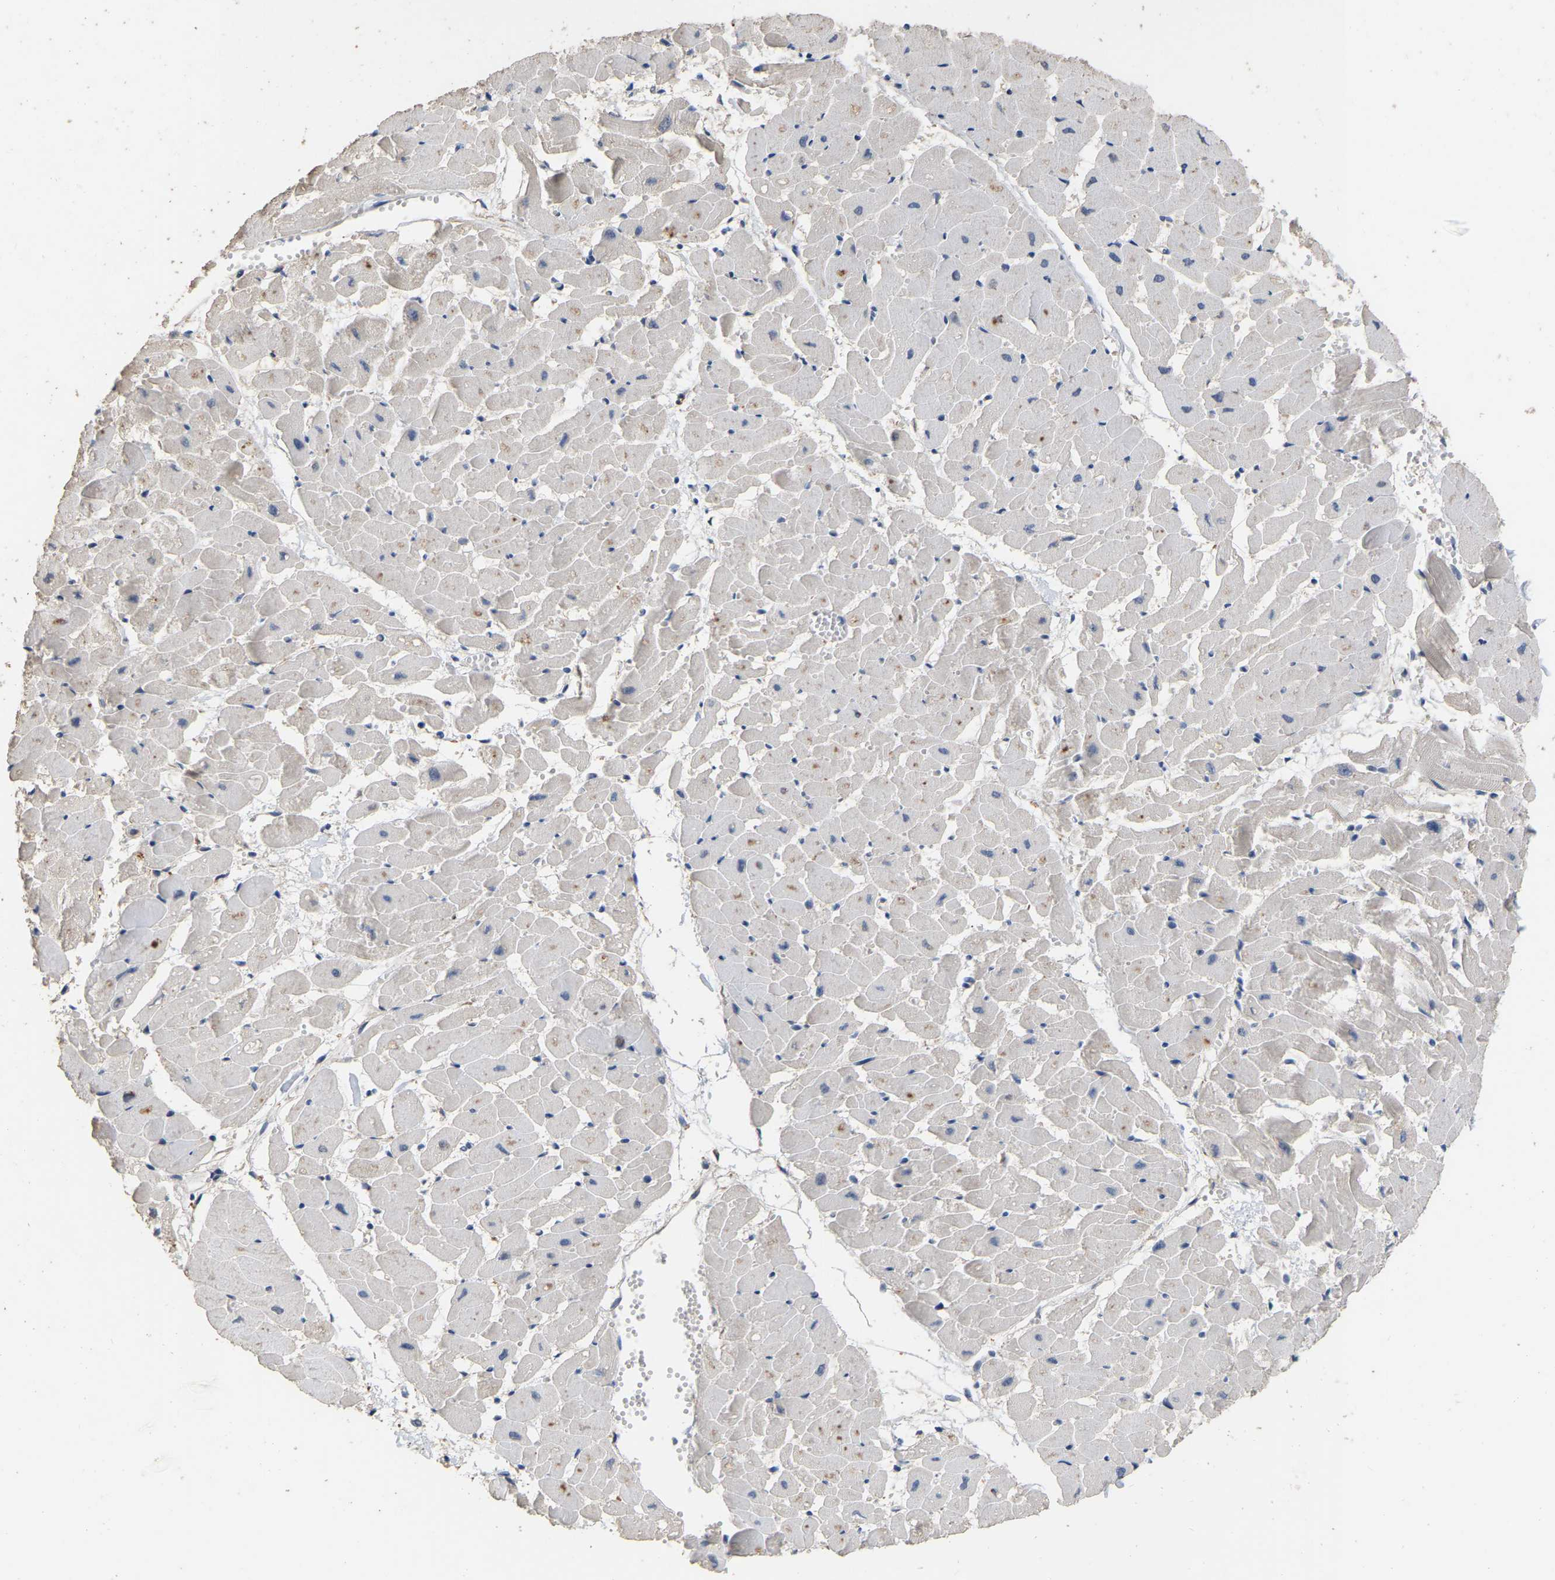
{"staining": {"intensity": "weak", "quantity": "<25%", "location": "cytoplasmic/membranous"}, "tissue": "heart muscle", "cell_type": "Cardiomyocytes", "image_type": "normal", "snomed": [{"axis": "morphology", "description": "Normal tissue, NOS"}, {"axis": "topography", "description": "Heart"}], "caption": "Image shows no significant protein expression in cardiomyocytes of unremarkable heart muscle. Brightfield microscopy of immunohistochemistry stained with DAB (3,3'-diaminobenzidine) (brown) and hematoxylin (blue), captured at high magnification.", "gene": "NCS1", "patient": {"sex": "female", "age": 19}}